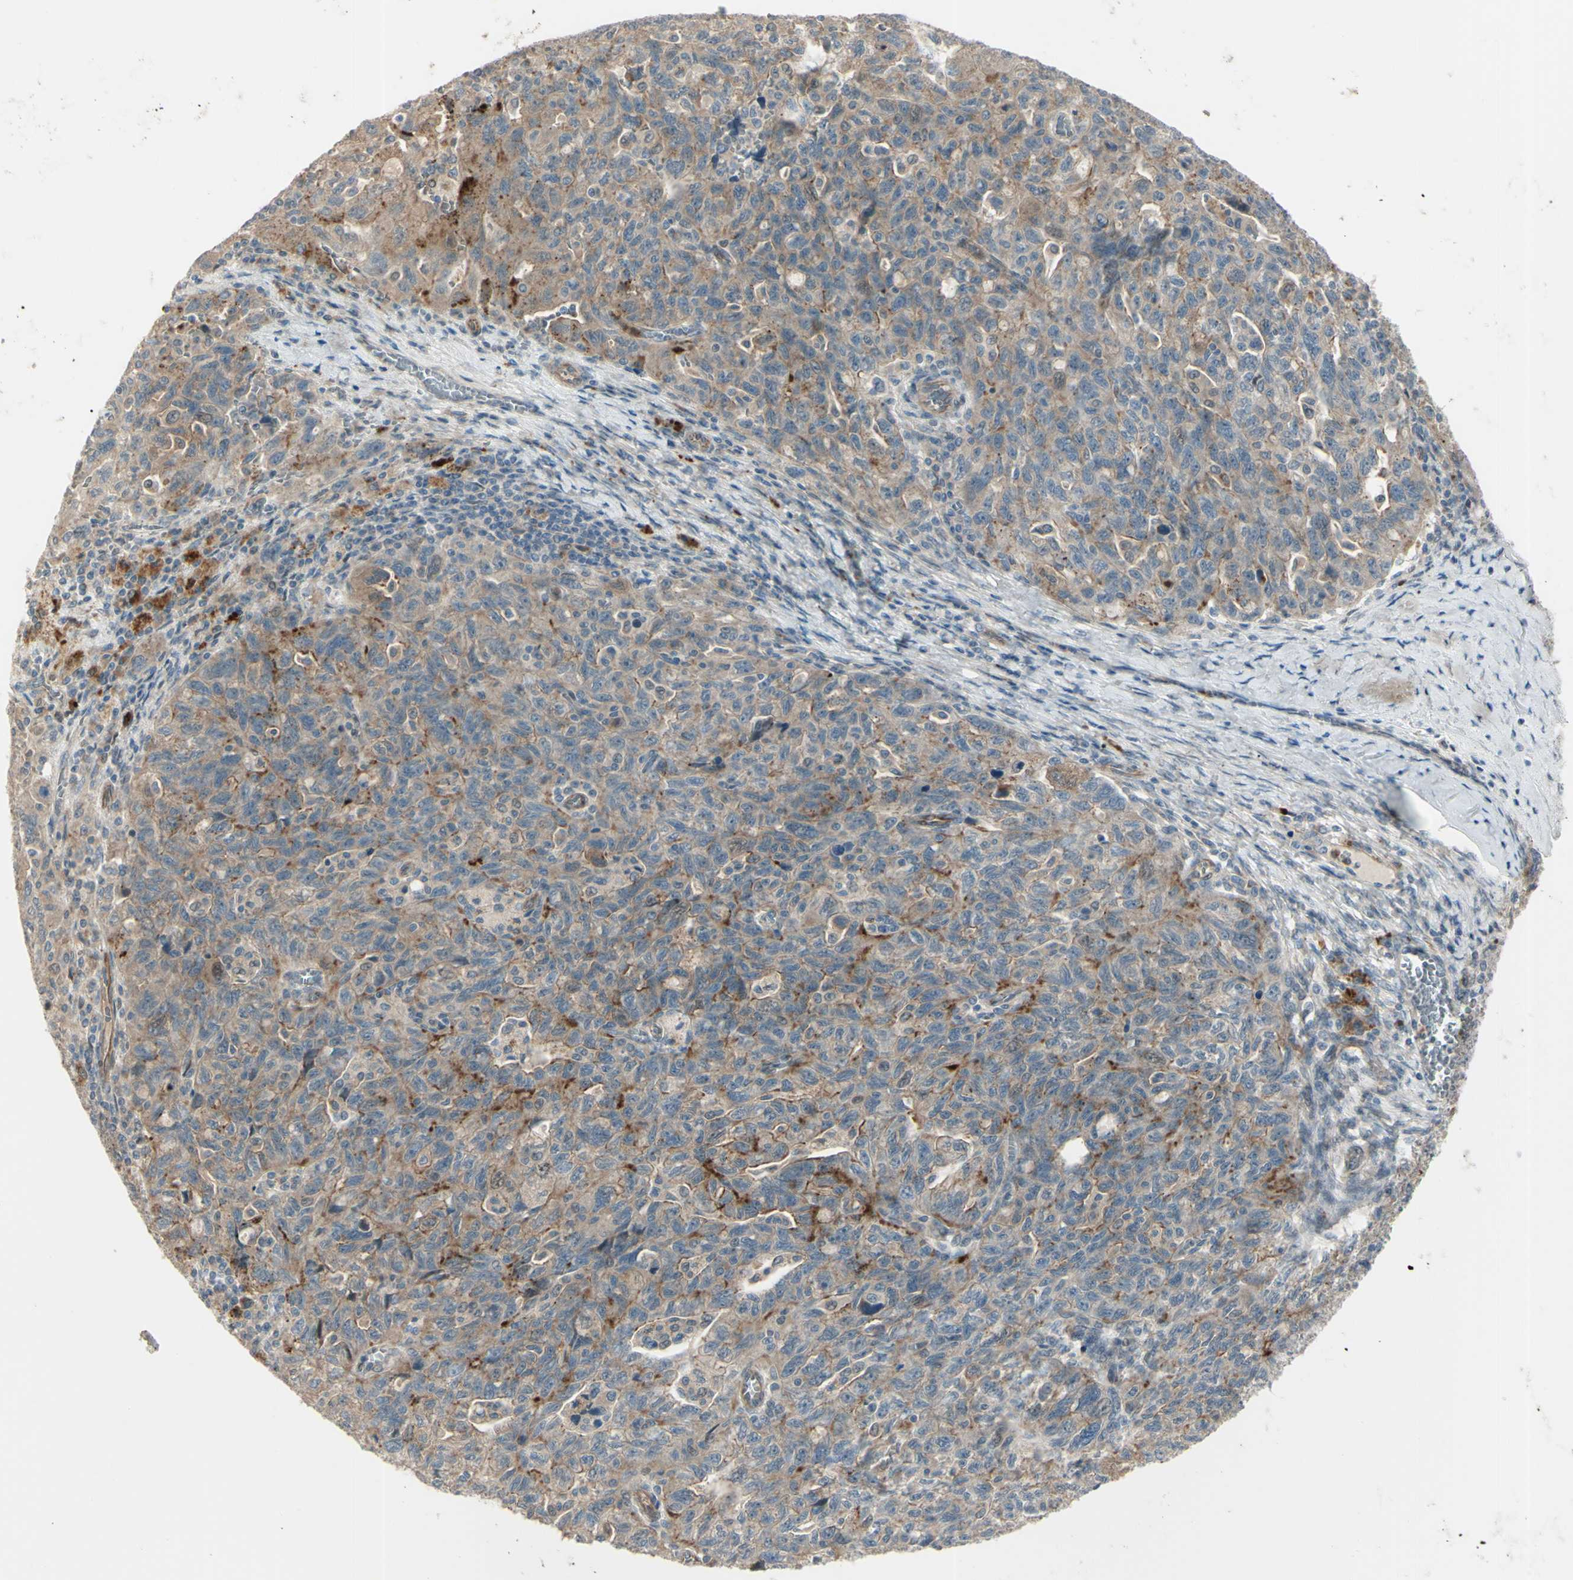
{"staining": {"intensity": "moderate", "quantity": ">75%", "location": "cytoplasmic/membranous"}, "tissue": "ovarian cancer", "cell_type": "Tumor cells", "image_type": "cancer", "snomed": [{"axis": "morphology", "description": "Carcinoma, NOS"}, {"axis": "morphology", "description": "Cystadenocarcinoma, serous, NOS"}, {"axis": "topography", "description": "Ovary"}], "caption": "A brown stain labels moderate cytoplasmic/membranous expression of a protein in human carcinoma (ovarian) tumor cells. Using DAB (brown) and hematoxylin (blue) stains, captured at high magnification using brightfield microscopy.", "gene": "LMTK2", "patient": {"sex": "female", "age": 69}}